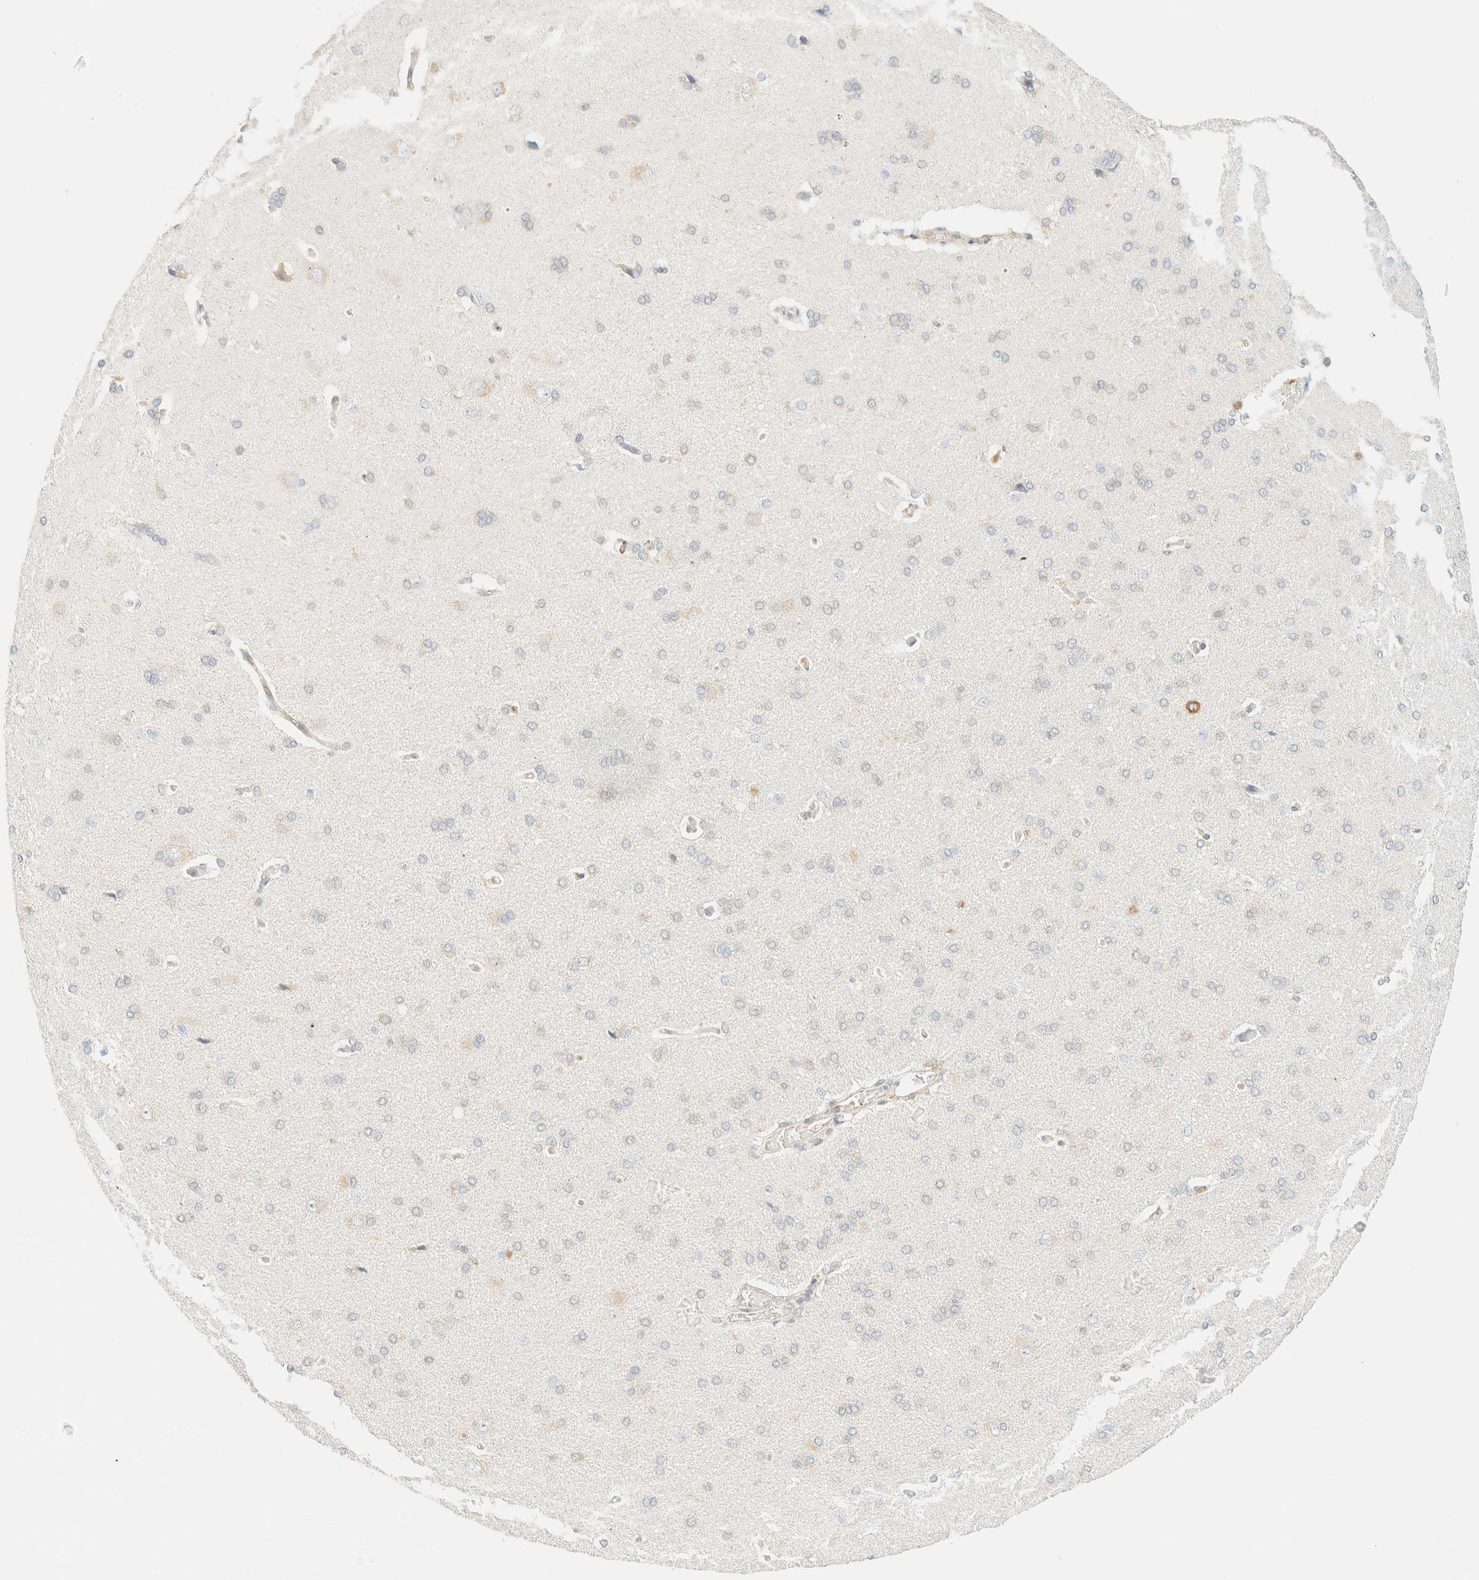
{"staining": {"intensity": "negative", "quantity": "none", "location": "none"}, "tissue": "cerebral cortex", "cell_type": "Endothelial cells", "image_type": "normal", "snomed": [{"axis": "morphology", "description": "Normal tissue, NOS"}, {"axis": "topography", "description": "Cerebral cortex"}], "caption": "Normal cerebral cortex was stained to show a protein in brown. There is no significant staining in endothelial cells. The staining is performed using DAB brown chromogen with nuclei counter-stained in using hematoxylin.", "gene": "FHOD1", "patient": {"sex": "male", "age": 62}}